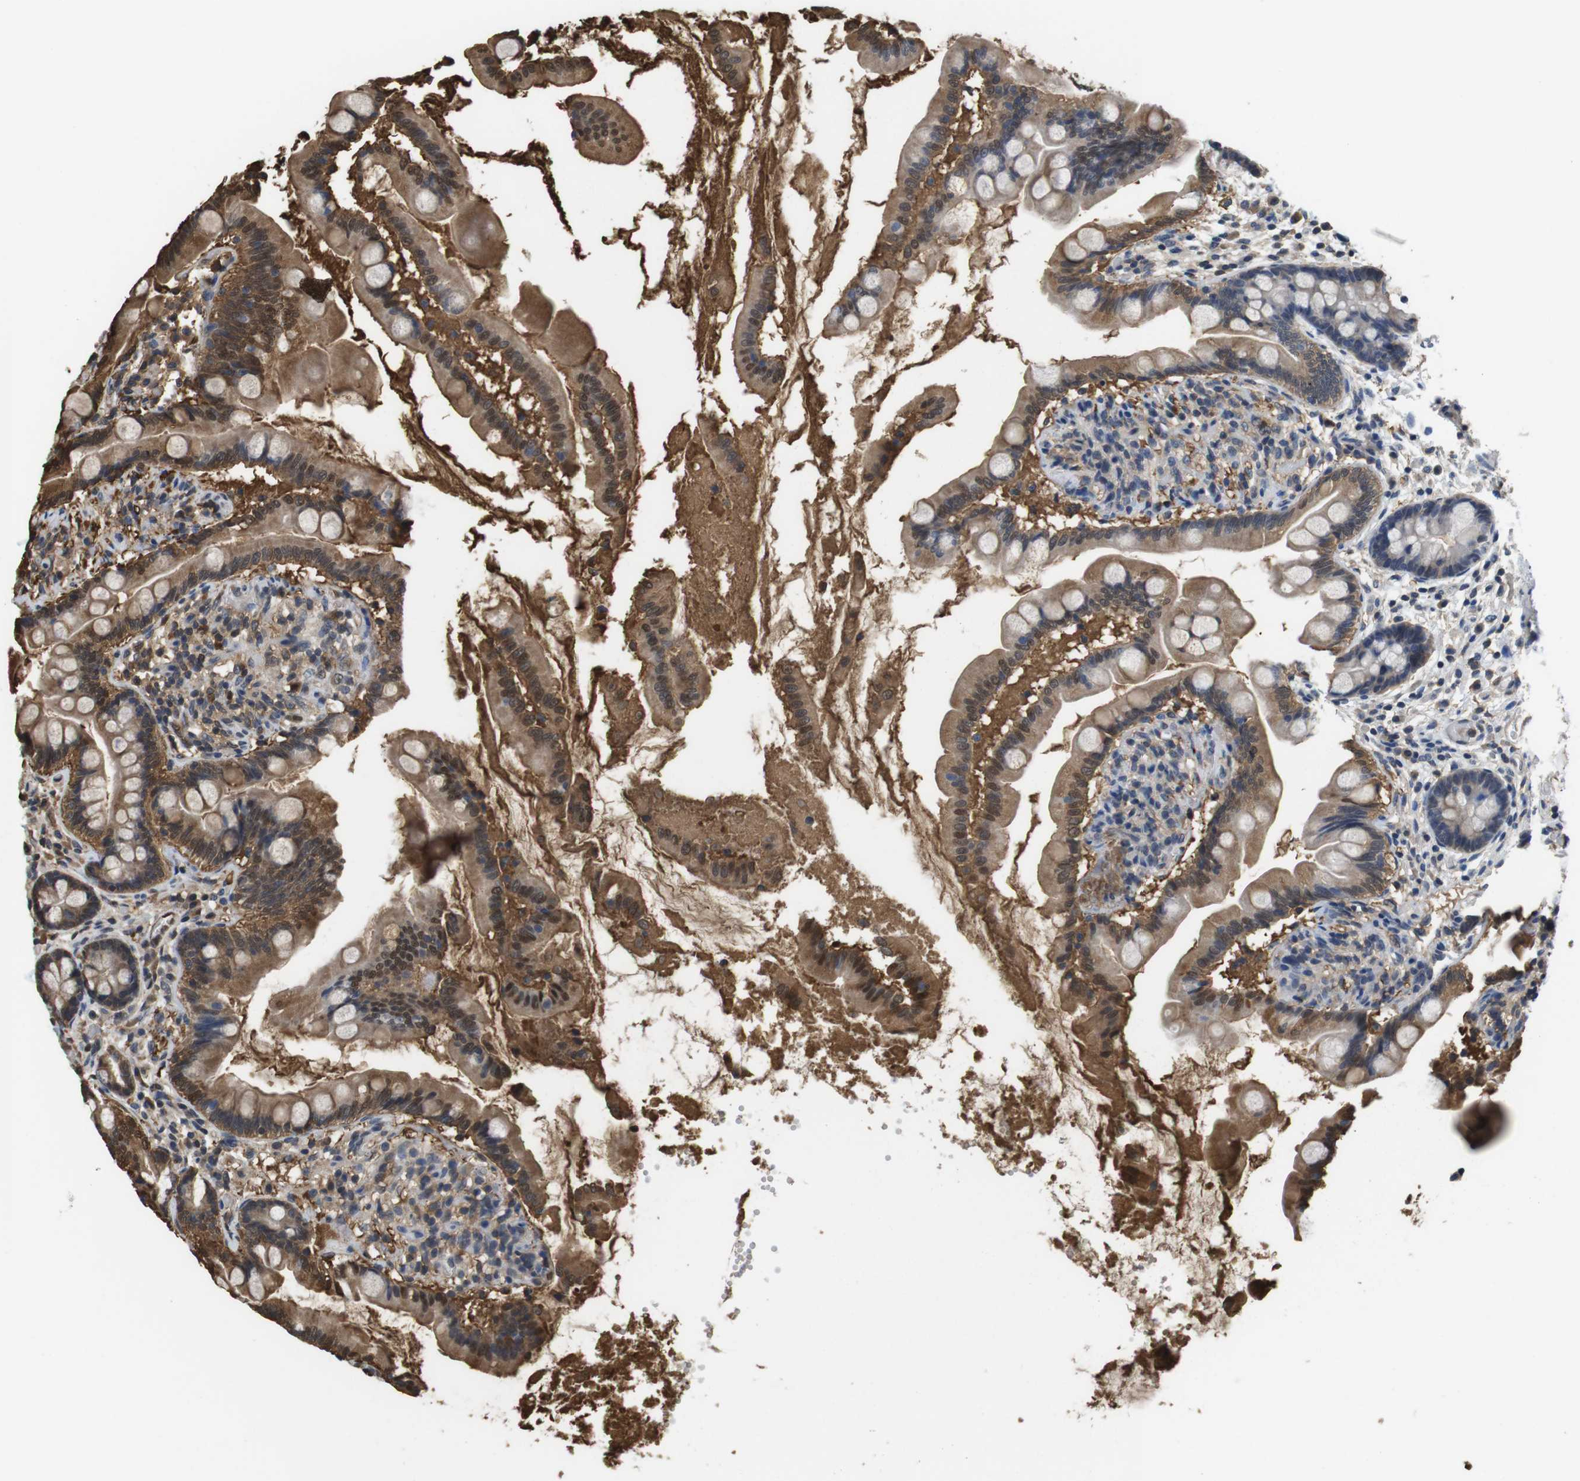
{"staining": {"intensity": "moderate", "quantity": ">75%", "location": "cytoplasmic/membranous,nuclear"}, "tissue": "small intestine", "cell_type": "Glandular cells", "image_type": "normal", "snomed": [{"axis": "morphology", "description": "Normal tissue, NOS"}, {"axis": "topography", "description": "Small intestine"}], "caption": "Immunohistochemical staining of unremarkable human small intestine reveals >75% levels of moderate cytoplasmic/membranous,nuclear protein expression in about >75% of glandular cells.", "gene": "LDHA", "patient": {"sex": "female", "age": 56}}